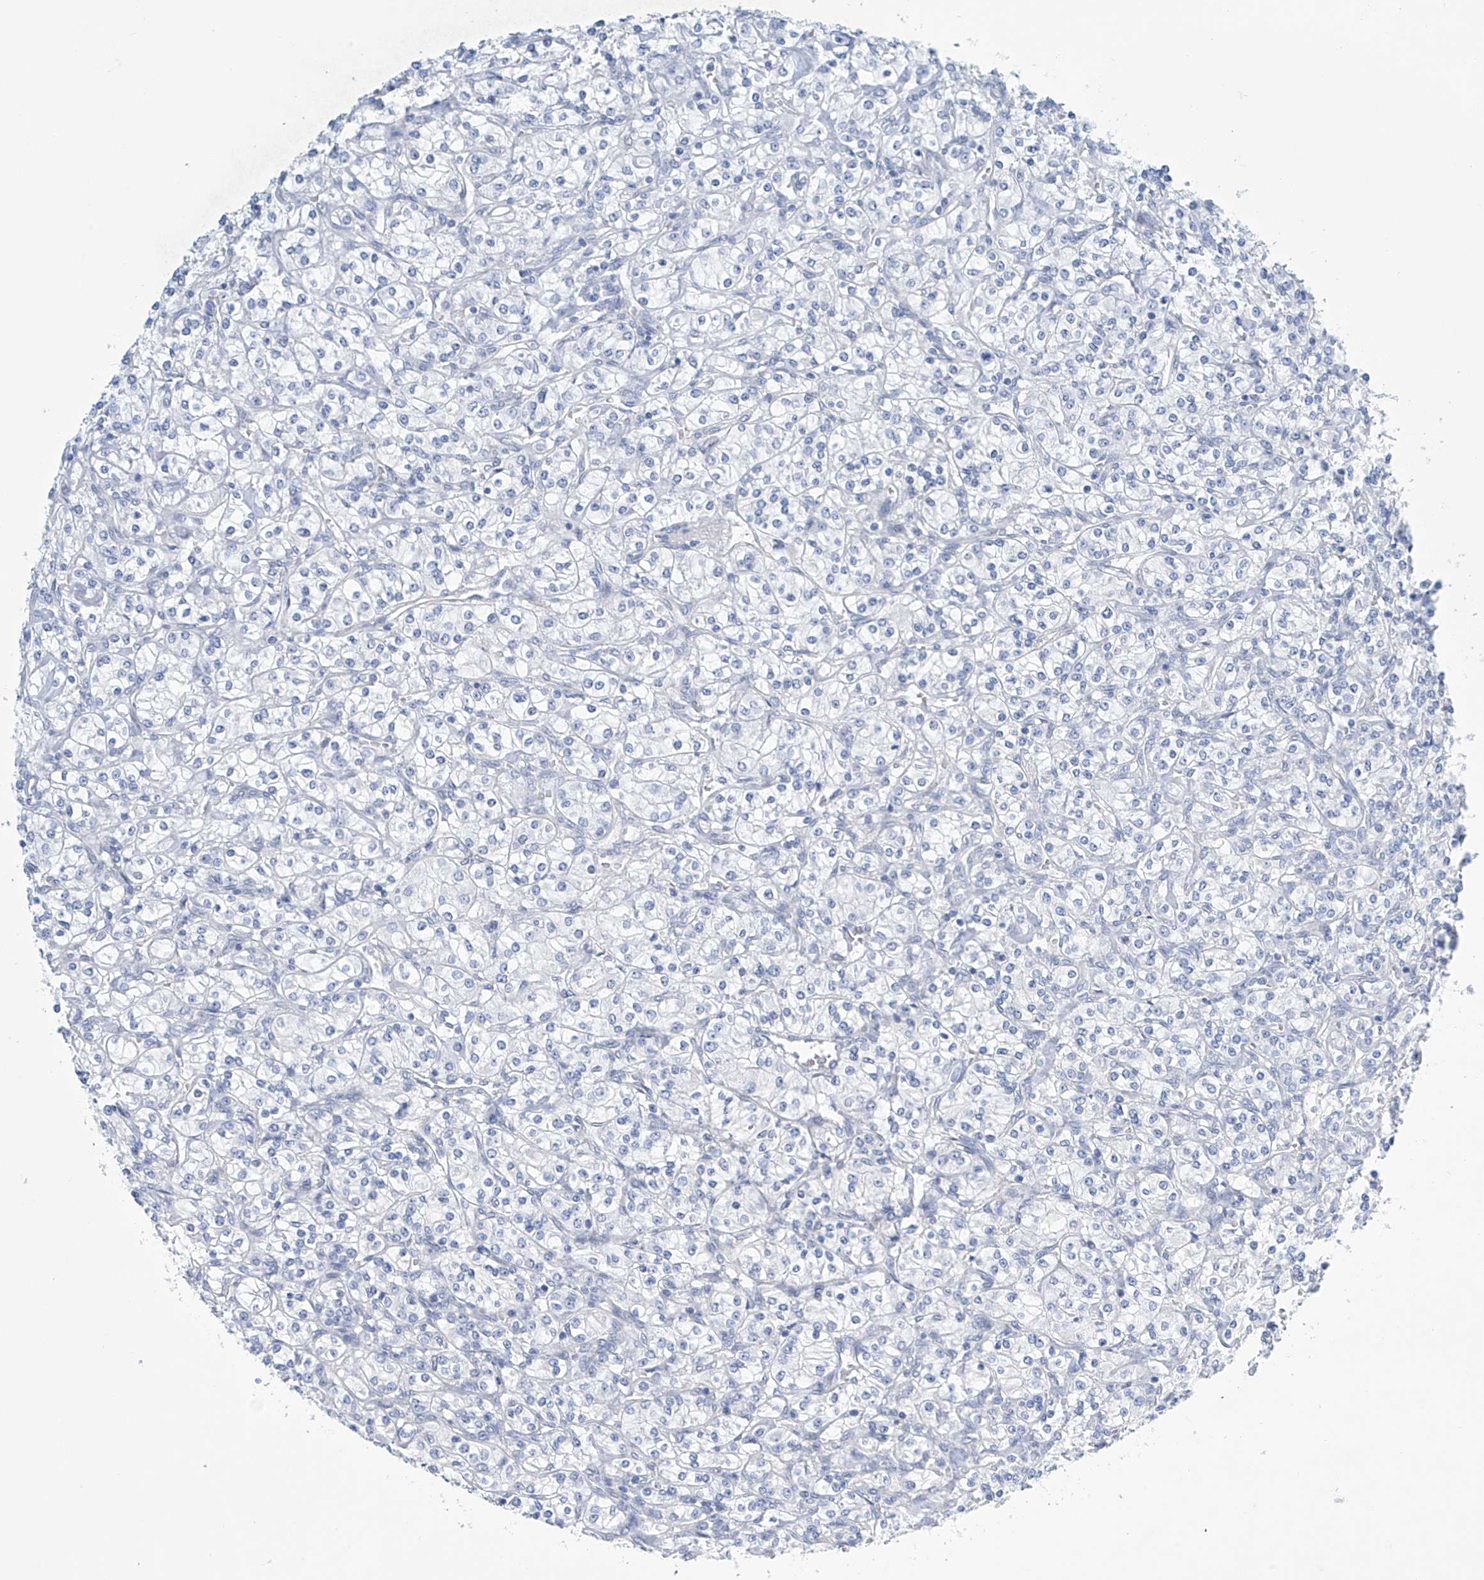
{"staining": {"intensity": "negative", "quantity": "none", "location": "none"}, "tissue": "renal cancer", "cell_type": "Tumor cells", "image_type": "cancer", "snomed": [{"axis": "morphology", "description": "Adenocarcinoma, NOS"}, {"axis": "topography", "description": "Kidney"}], "caption": "This is an immunohistochemistry histopathology image of renal cancer (adenocarcinoma). There is no expression in tumor cells.", "gene": "SLC35A5", "patient": {"sex": "male", "age": 77}}